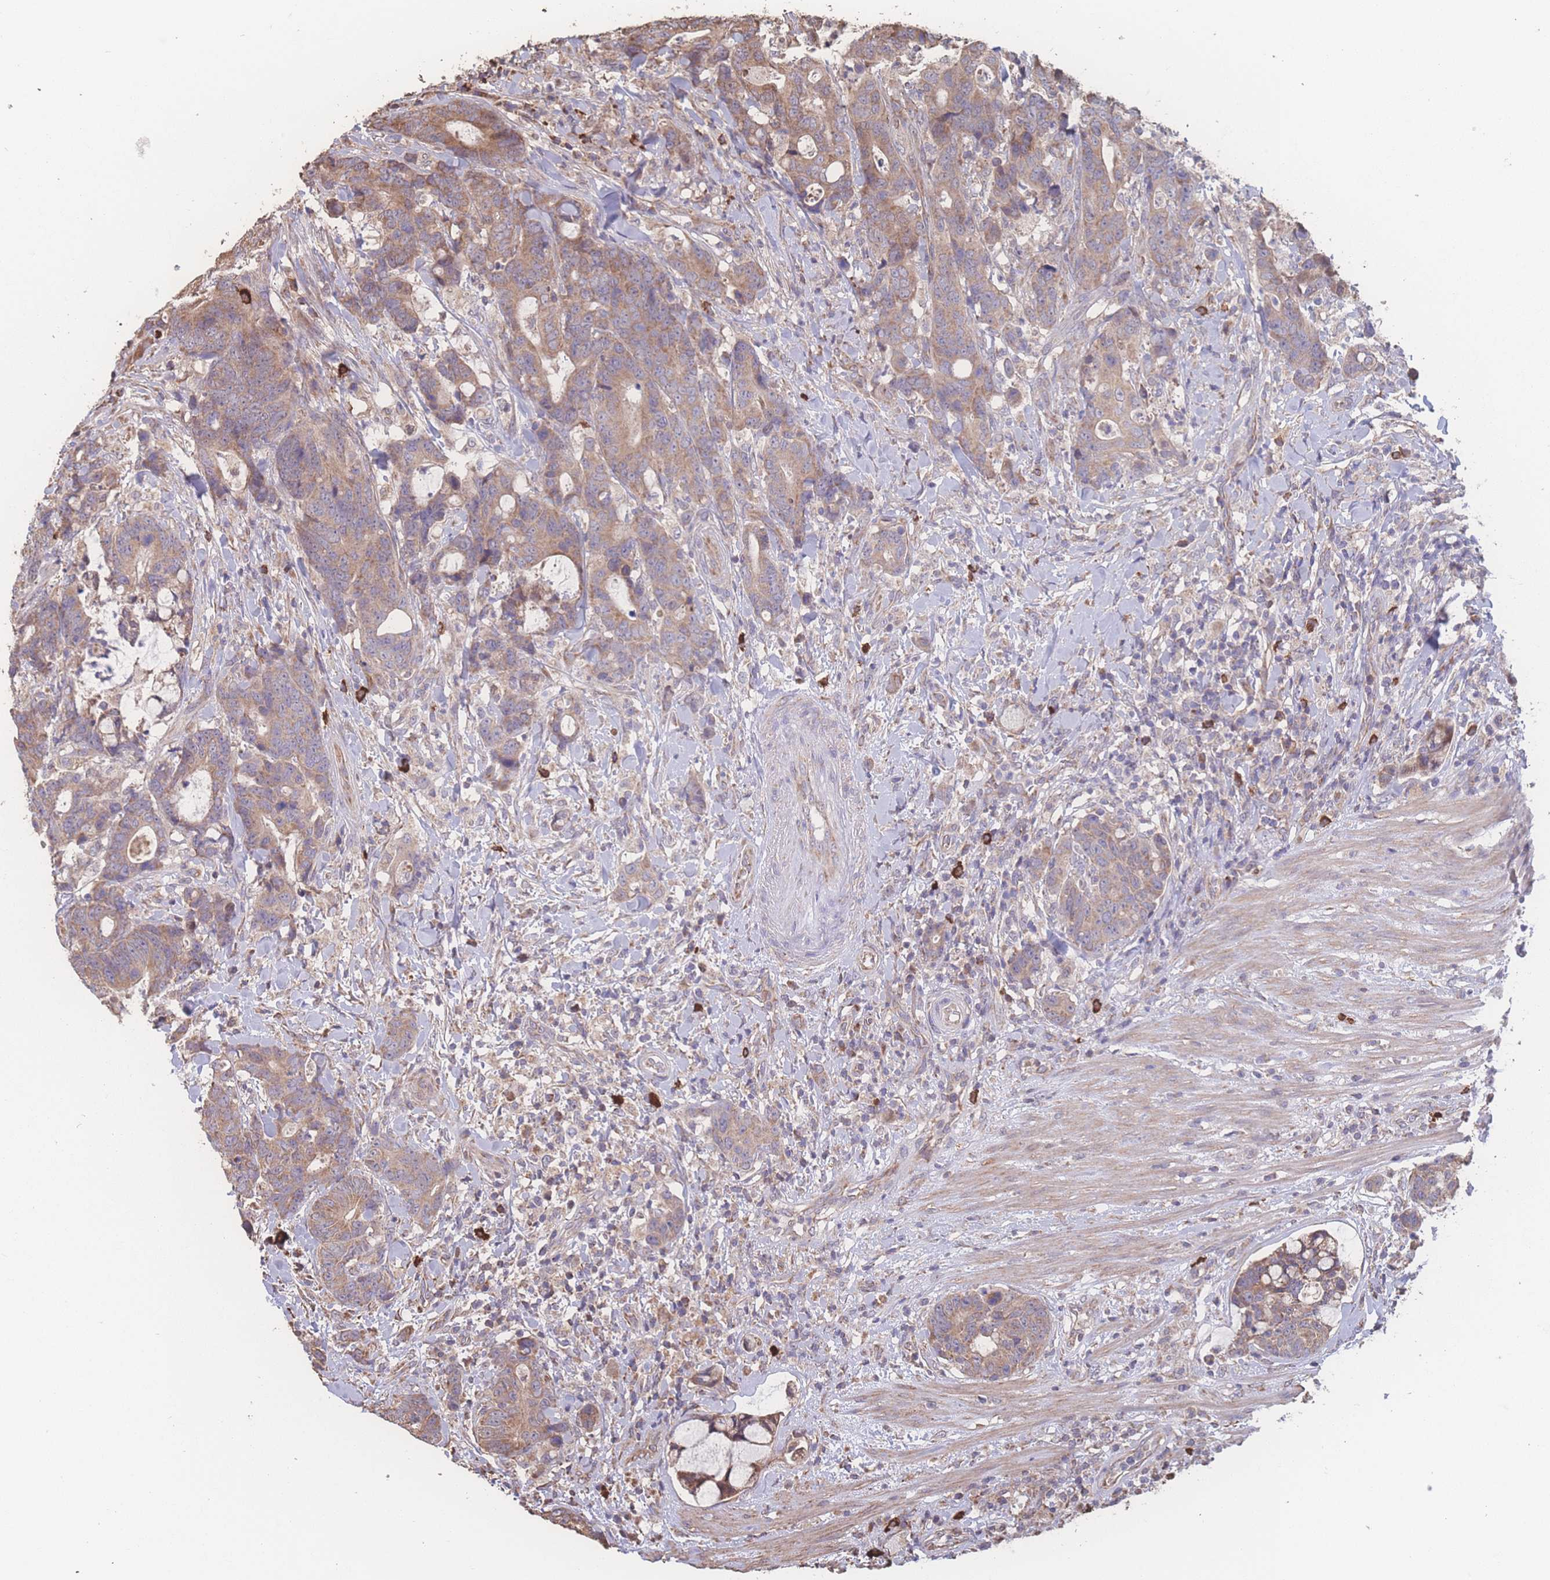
{"staining": {"intensity": "weak", "quantity": ">75%", "location": "cytoplasmic/membranous"}, "tissue": "colorectal cancer", "cell_type": "Tumor cells", "image_type": "cancer", "snomed": [{"axis": "morphology", "description": "Adenocarcinoma, NOS"}, {"axis": "topography", "description": "Colon"}], "caption": "Colorectal cancer (adenocarcinoma) tissue exhibits weak cytoplasmic/membranous expression in approximately >75% of tumor cells, visualized by immunohistochemistry. The staining was performed using DAB to visualize the protein expression in brown, while the nuclei were stained in blue with hematoxylin (Magnification: 20x).", "gene": "SGSM3", "patient": {"sex": "female", "age": 82}}